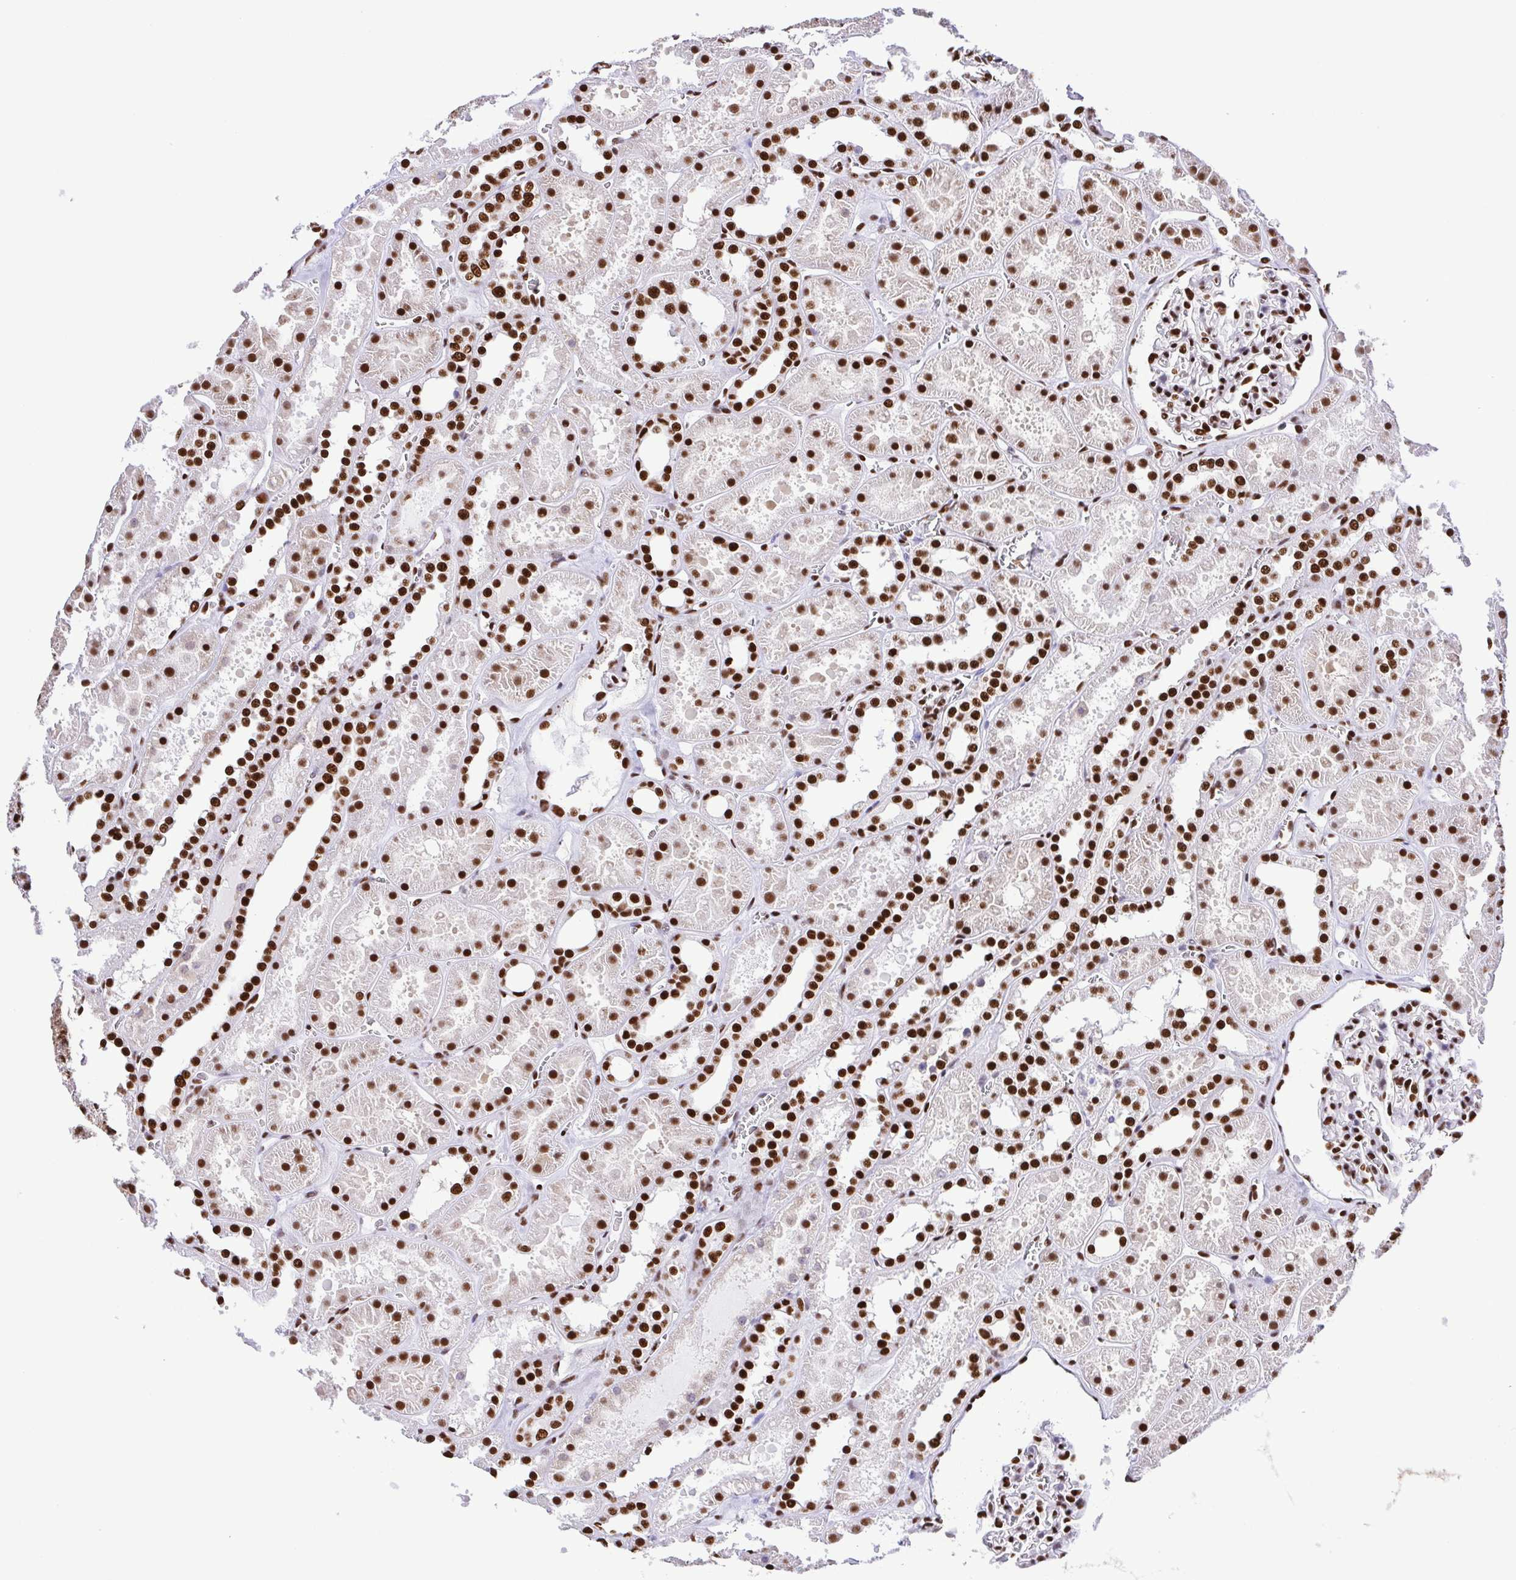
{"staining": {"intensity": "strong", "quantity": ">75%", "location": "nuclear"}, "tissue": "kidney", "cell_type": "Cells in glomeruli", "image_type": "normal", "snomed": [{"axis": "morphology", "description": "Normal tissue, NOS"}, {"axis": "topography", "description": "Kidney"}], "caption": "This histopathology image displays IHC staining of unremarkable human kidney, with high strong nuclear positivity in about >75% of cells in glomeruli.", "gene": "TRIM28", "patient": {"sex": "female", "age": 41}}